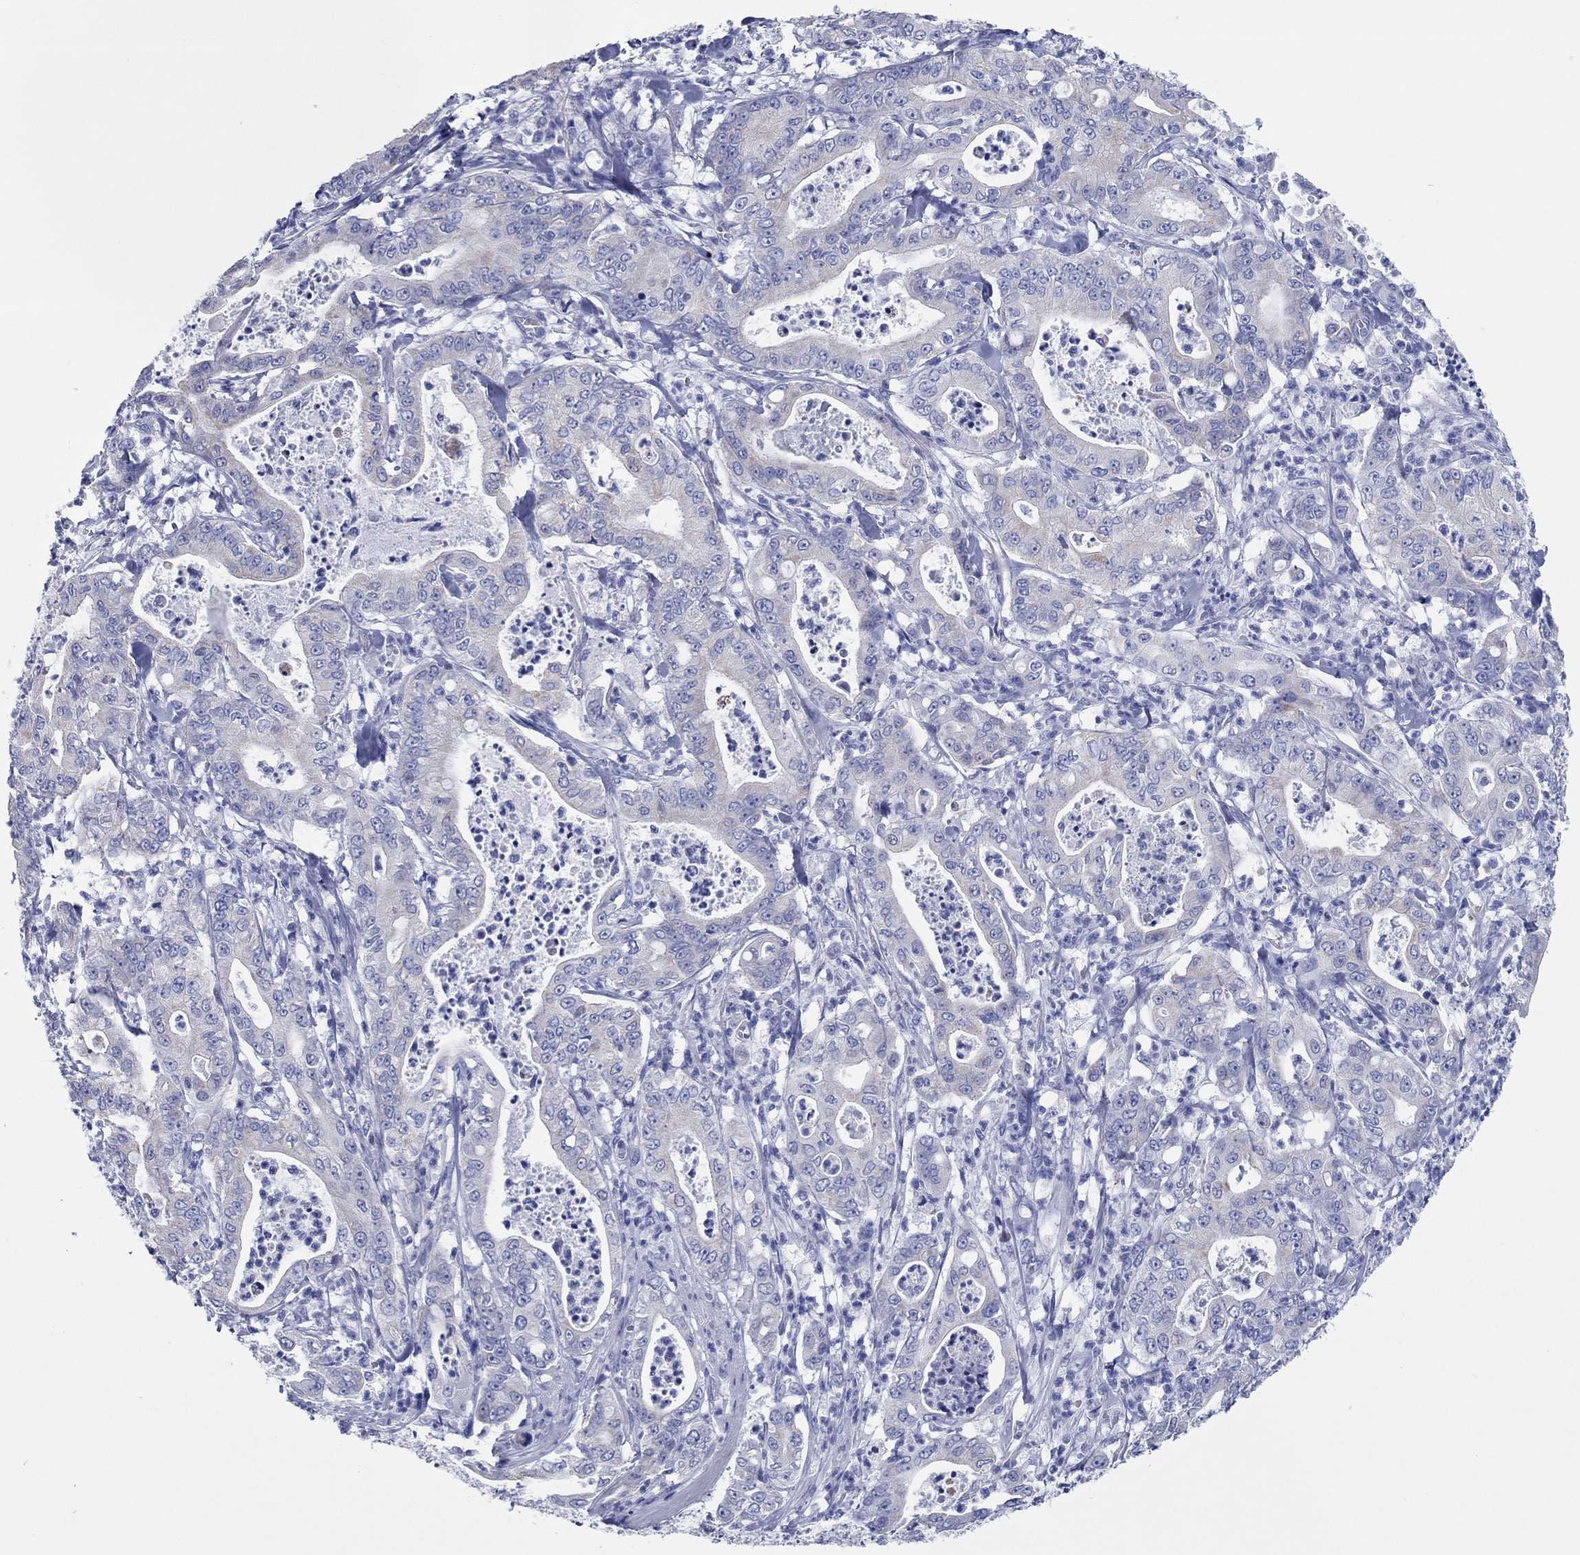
{"staining": {"intensity": "negative", "quantity": "none", "location": "none"}, "tissue": "pancreatic cancer", "cell_type": "Tumor cells", "image_type": "cancer", "snomed": [{"axis": "morphology", "description": "Adenocarcinoma, NOS"}, {"axis": "topography", "description": "Pancreas"}], "caption": "Immunohistochemistry (IHC) photomicrograph of neoplastic tissue: human adenocarcinoma (pancreatic) stained with DAB (3,3'-diaminobenzidine) shows no significant protein expression in tumor cells.", "gene": "HCRT", "patient": {"sex": "male", "age": 71}}